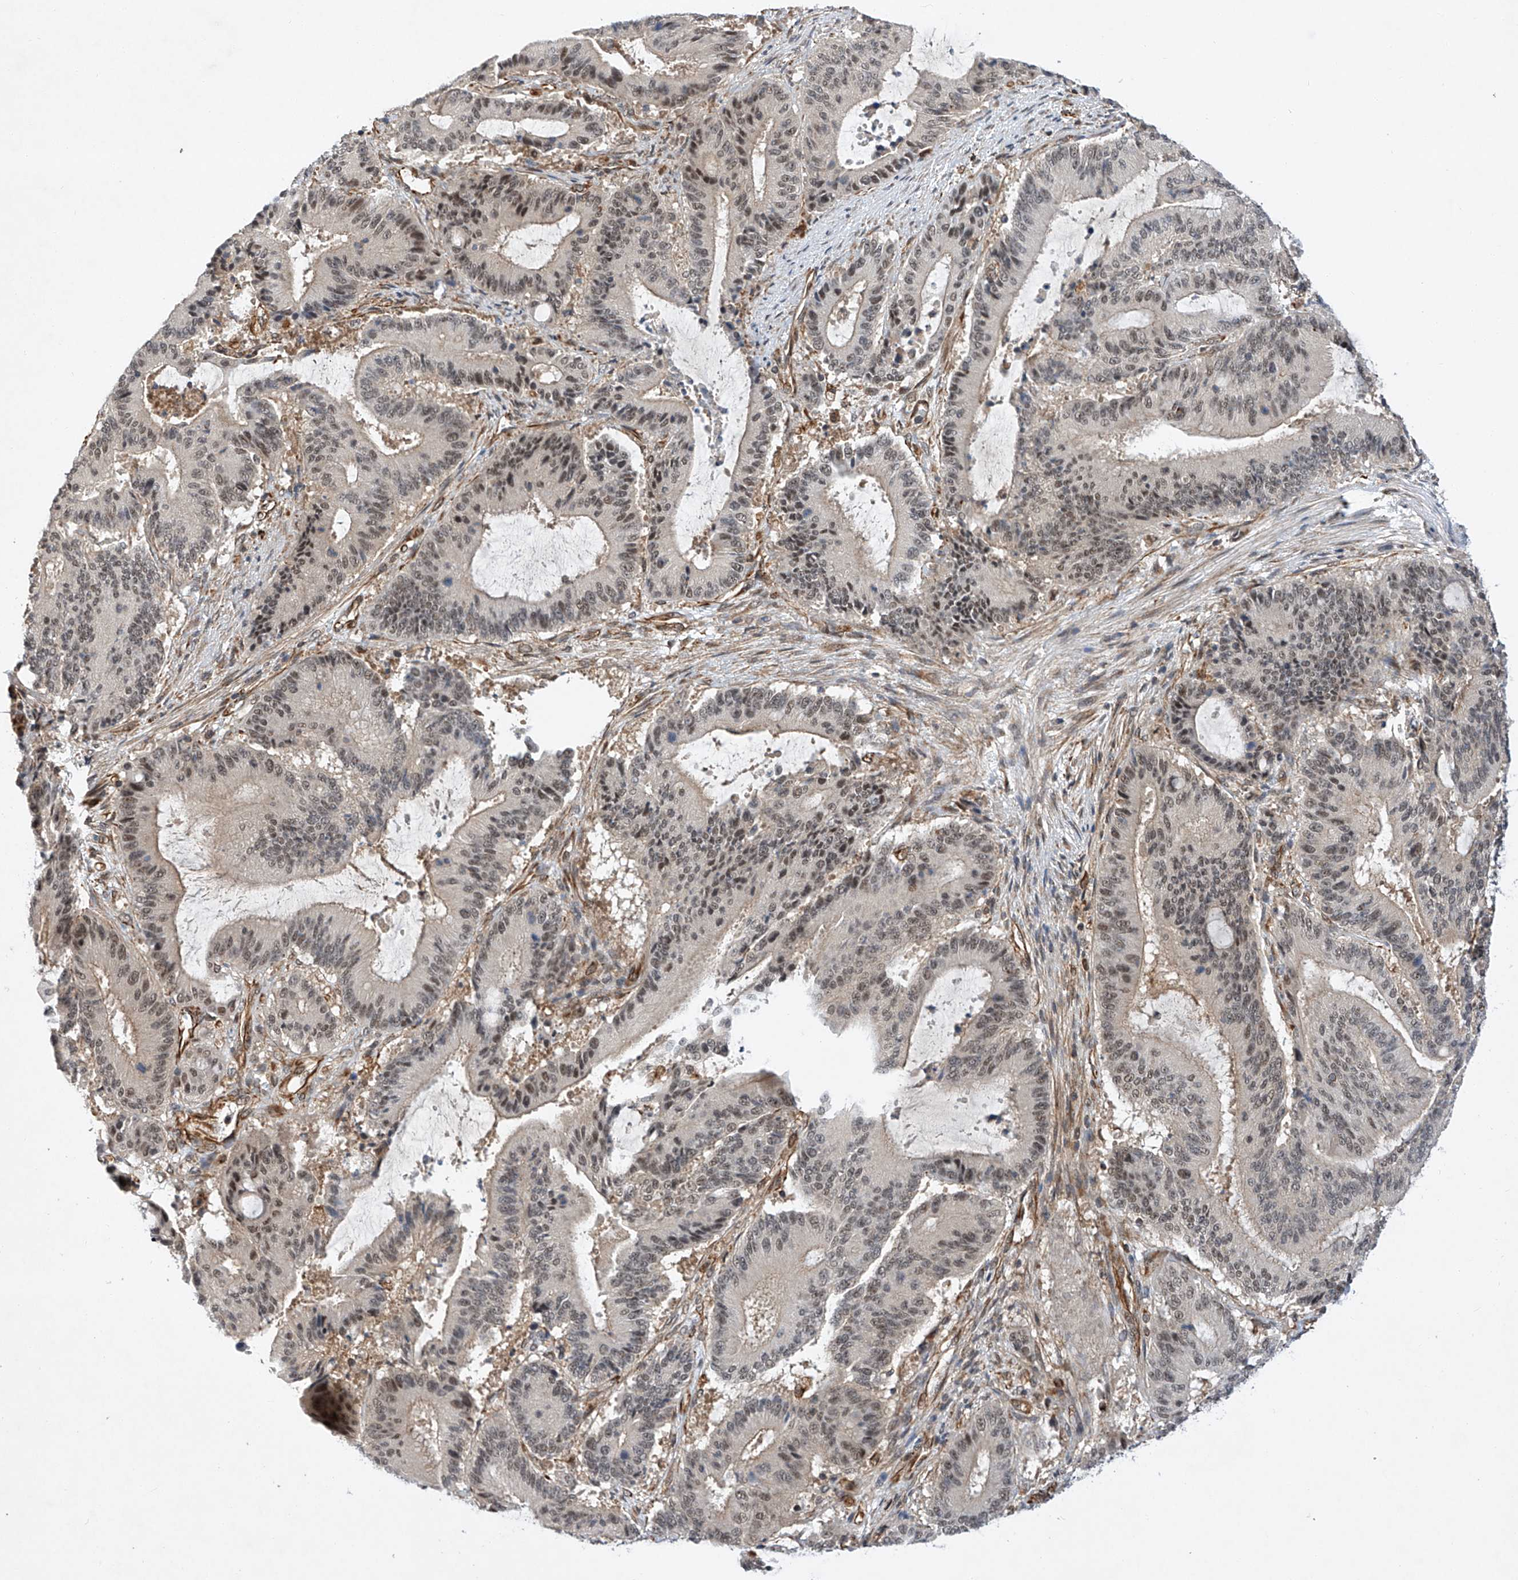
{"staining": {"intensity": "moderate", "quantity": "25%-75%", "location": "nuclear"}, "tissue": "liver cancer", "cell_type": "Tumor cells", "image_type": "cancer", "snomed": [{"axis": "morphology", "description": "Normal tissue, NOS"}, {"axis": "morphology", "description": "Cholangiocarcinoma"}, {"axis": "topography", "description": "Liver"}, {"axis": "topography", "description": "Peripheral nerve tissue"}], "caption": "Immunohistochemical staining of human liver cholangiocarcinoma reveals medium levels of moderate nuclear positivity in approximately 25%-75% of tumor cells.", "gene": "AMD1", "patient": {"sex": "female", "age": 73}}